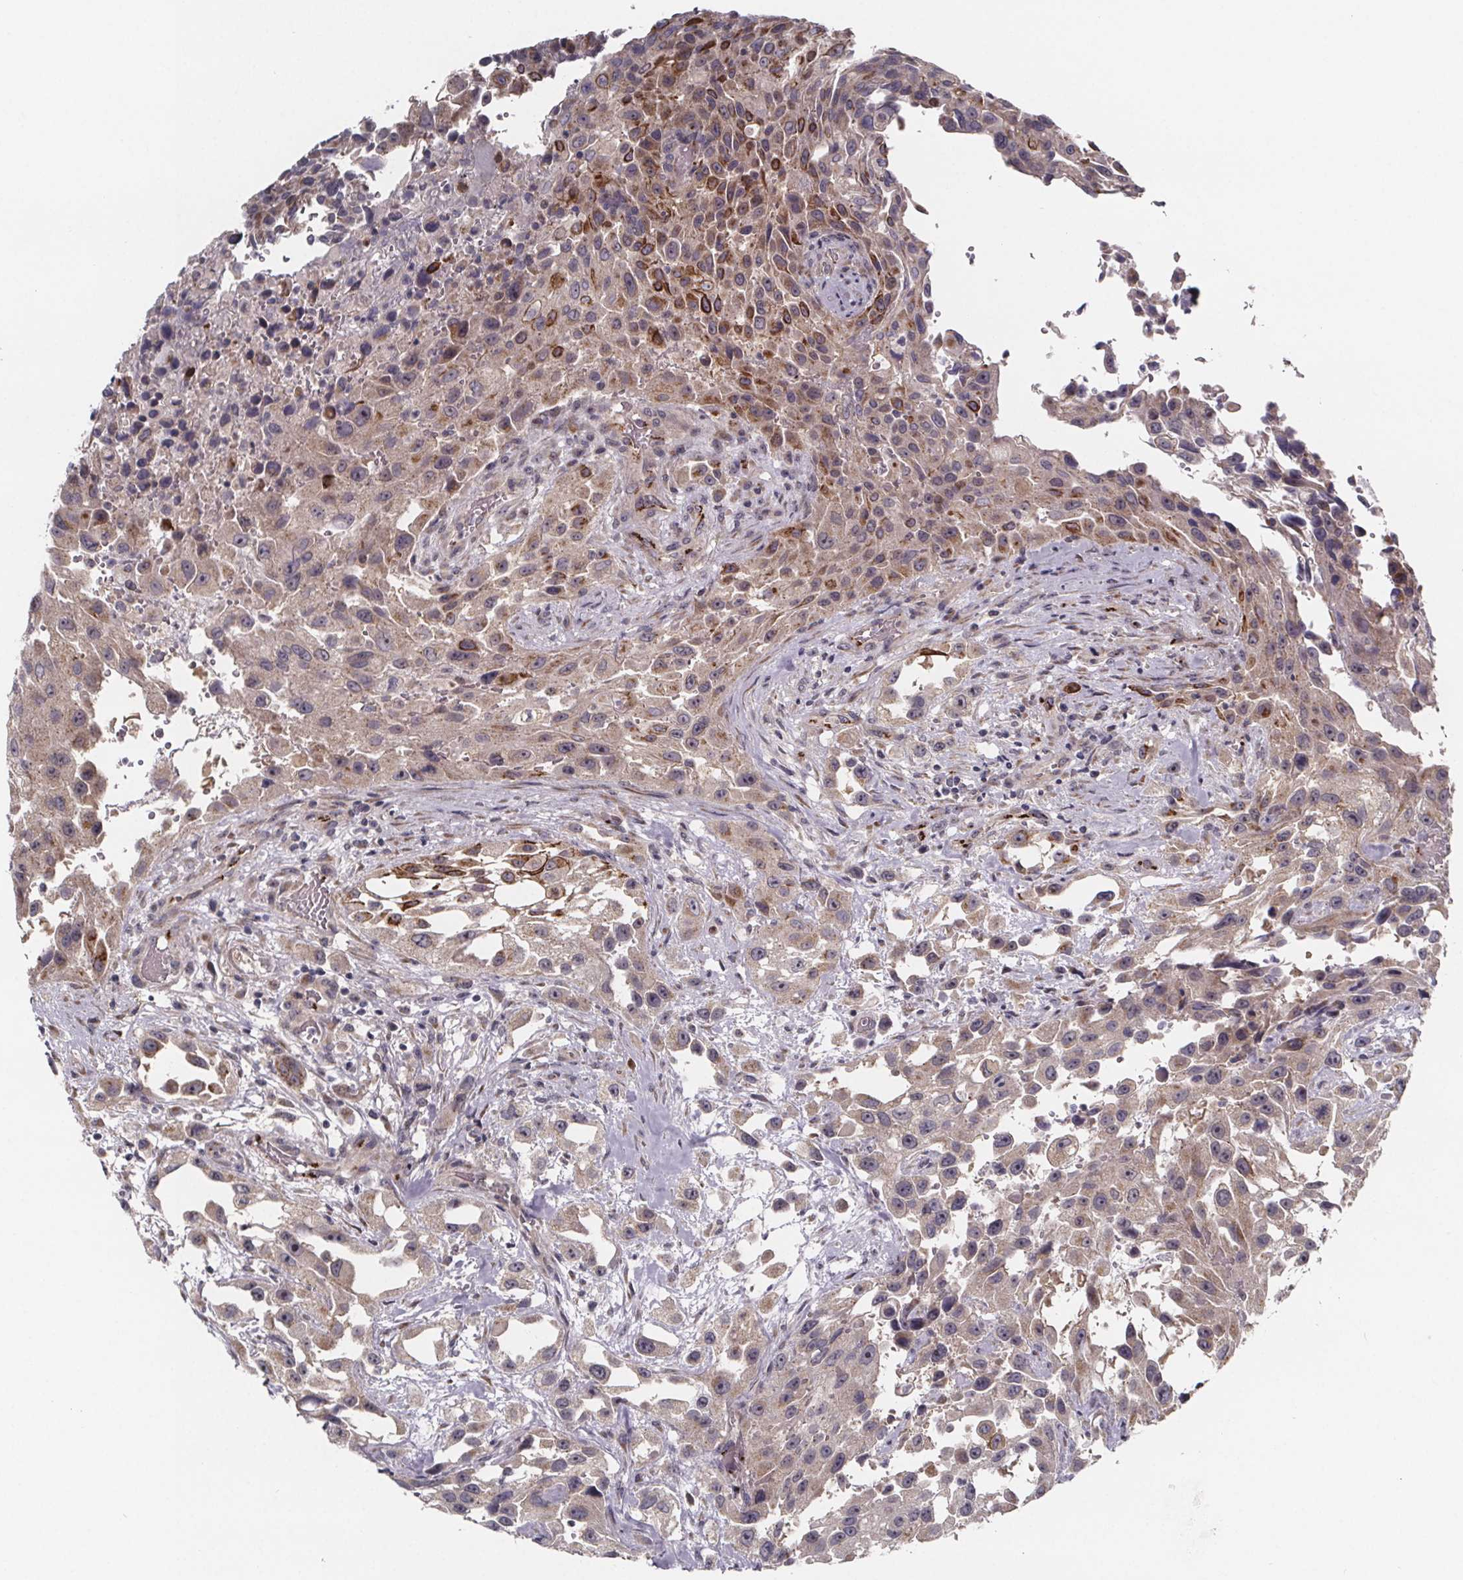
{"staining": {"intensity": "moderate", "quantity": "<25%", "location": "cytoplasmic/membranous"}, "tissue": "urothelial cancer", "cell_type": "Tumor cells", "image_type": "cancer", "snomed": [{"axis": "morphology", "description": "Urothelial carcinoma, High grade"}, {"axis": "topography", "description": "Urinary bladder"}], "caption": "Moderate cytoplasmic/membranous positivity for a protein is identified in about <25% of tumor cells of urothelial carcinoma (high-grade) using IHC.", "gene": "NDST1", "patient": {"sex": "male", "age": 79}}